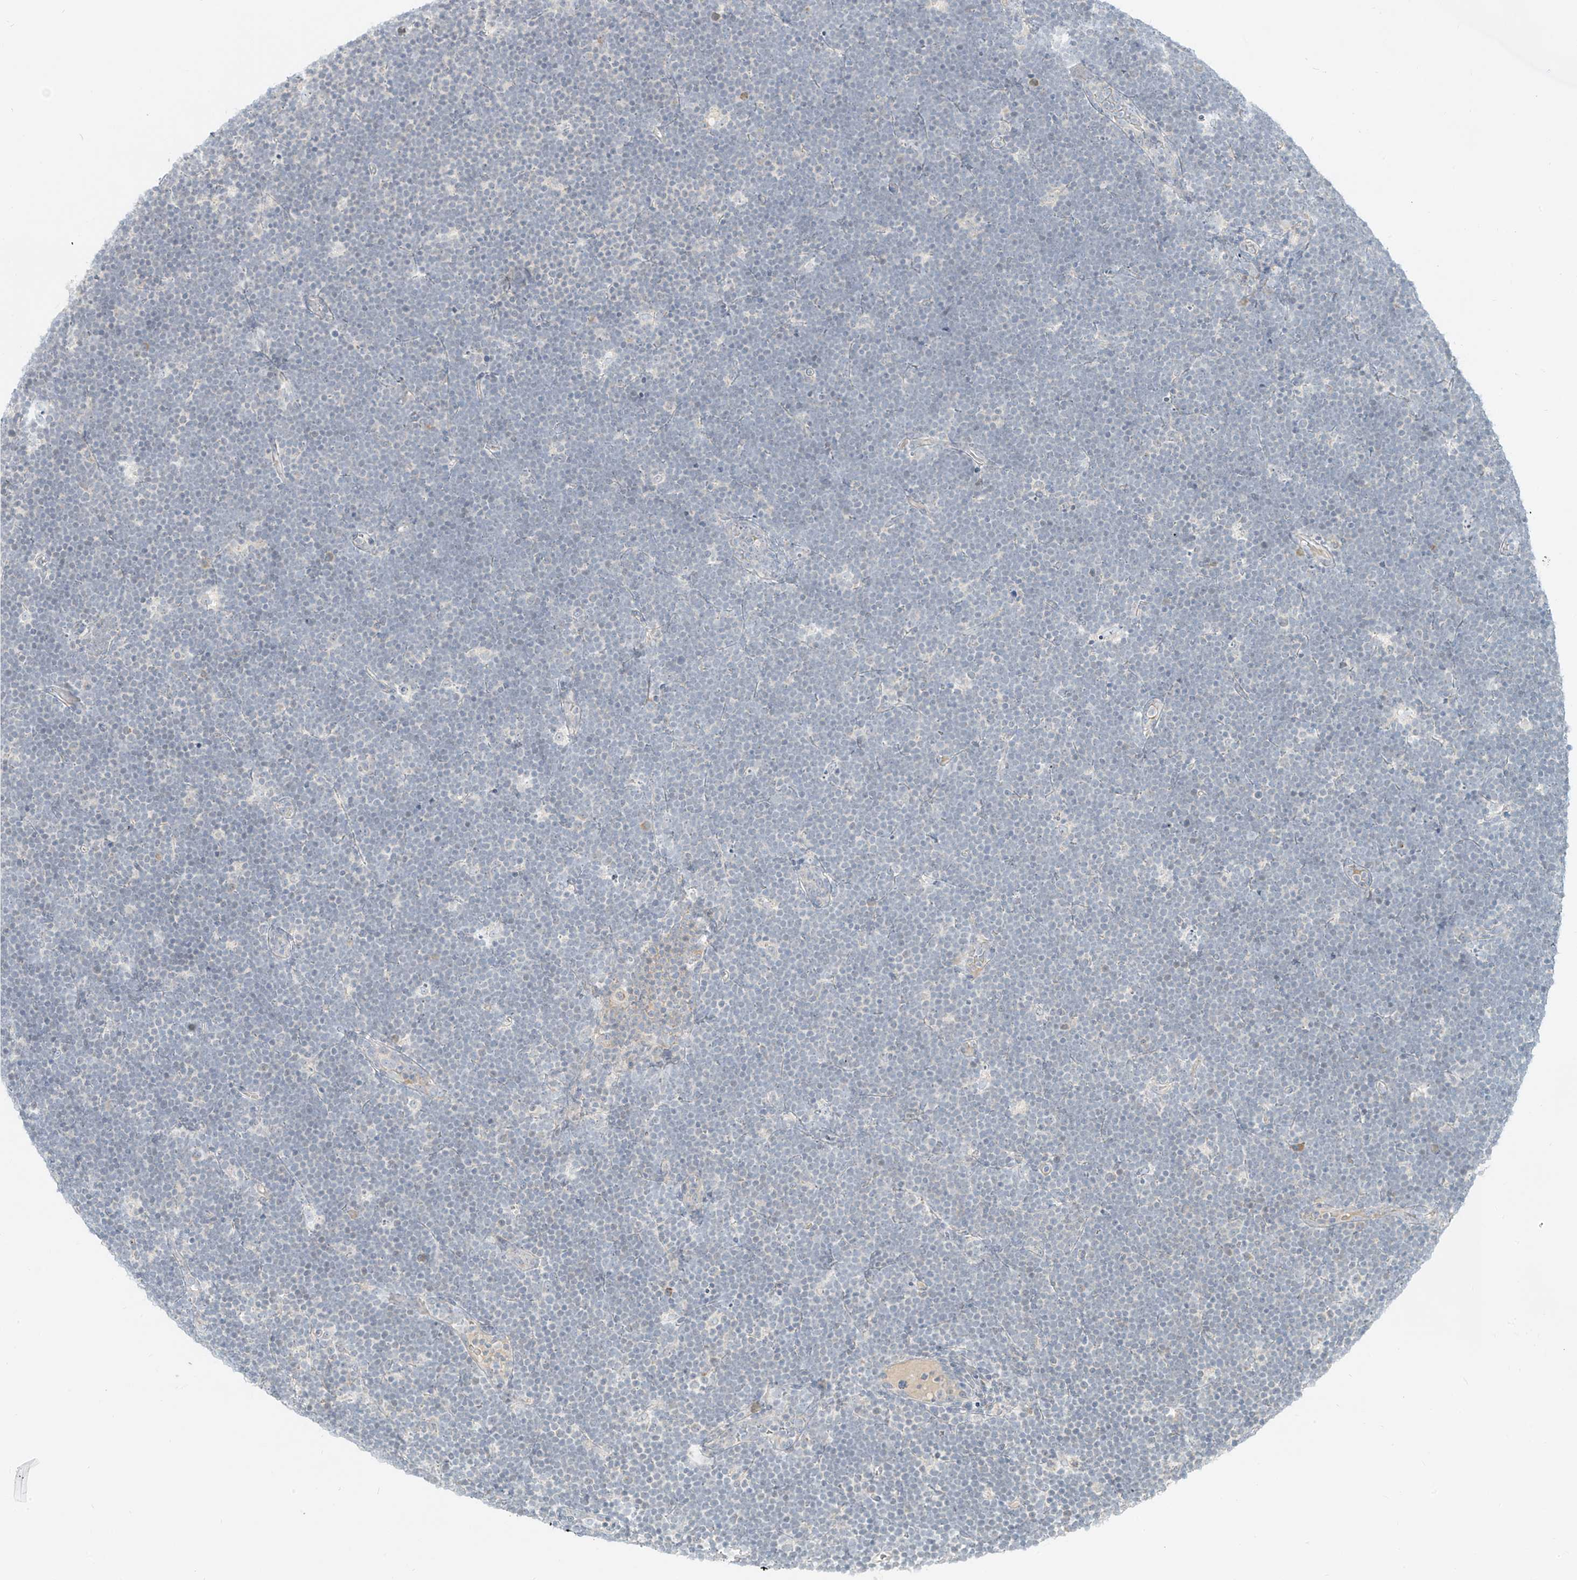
{"staining": {"intensity": "negative", "quantity": "none", "location": "none"}, "tissue": "lymphoma", "cell_type": "Tumor cells", "image_type": "cancer", "snomed": [{"axis": "morphology", "description": "Malignant lymphoma, non-Hodgkin's type, High grade"}, {"axis": "topography", "description": "Lymph node"}], "caption": "DAB (3,3'-diaminobenzidine) immunohistochemical staining of human high-grade malignant lymphoma, non-Hodgkin's type demonstrates no significant expression in tumor cells. (Stains: DAB (3,3'-diaminobenzidine) IHC with hematoxylin counter stain, Microscopy: brightfield microscopy at high magnification).", "gene": "C2orf42", "patient": {"sex": "male", "age": 13}}